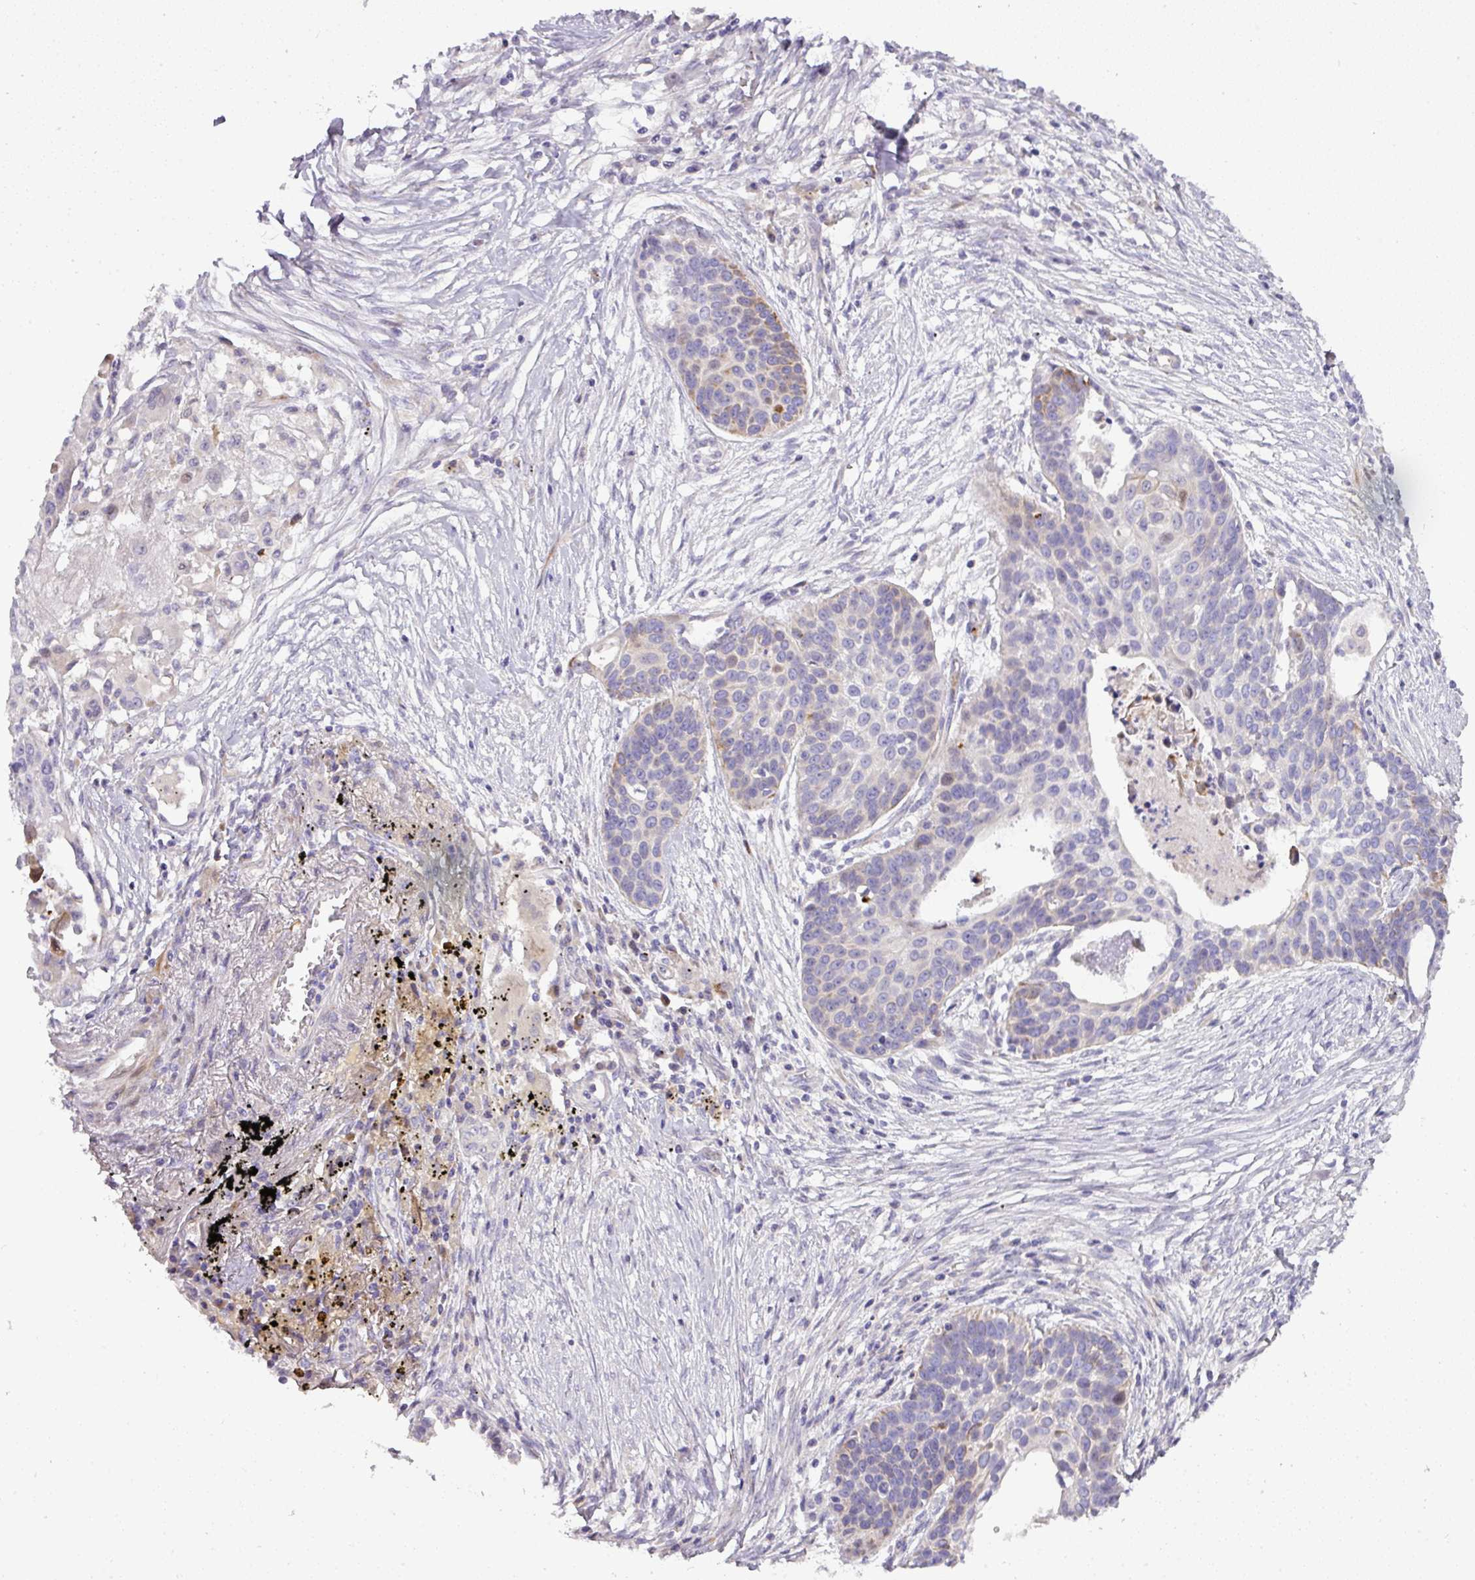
{"staining": {"intensity": "negative", "quantity": "none", "location": "none"}, "tissue": "lung cancer", "cell_type": "Tumor cells", "image_type": "cancer", "snomed": [{"axis": "morphology", "description": "Squamous cell carcinoma, NOS"}, {"axis": "topography", "description": "Lung"}], "caption": "Lung cancer (squamous cell carcinoma) was stained to show a protein in brown. There is no significant expression in tumor cells.", "gene": "ATP6V1F", "patient": {"sex": "male", "age": 71}}